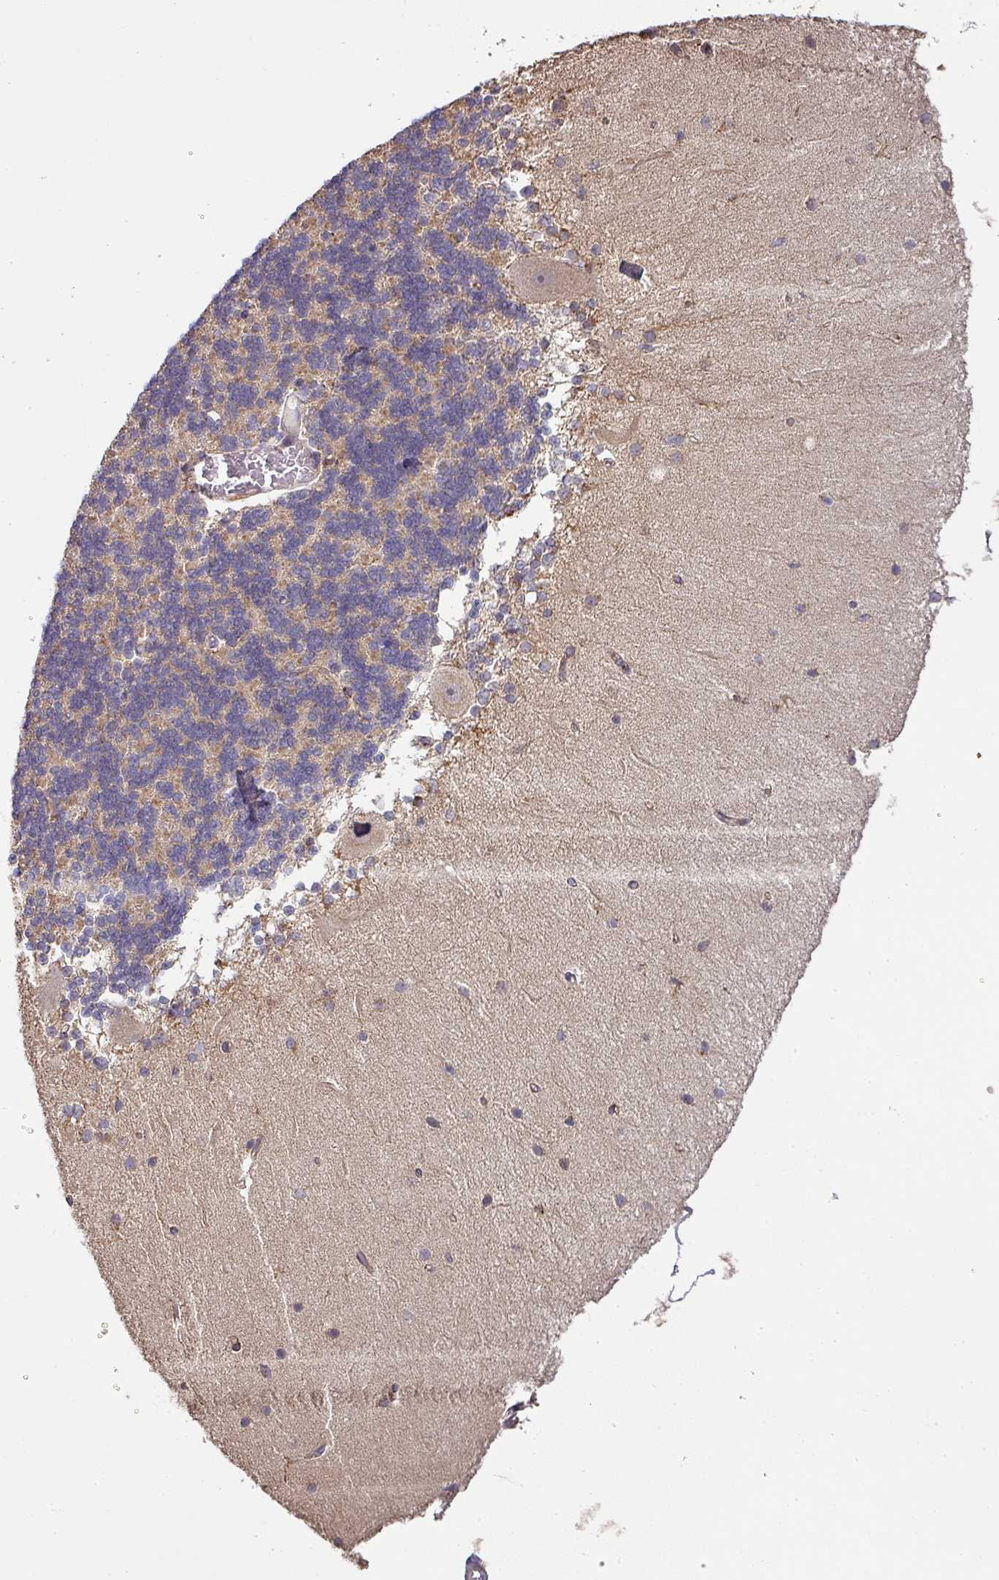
{"staining": {"intensity": "moderate", "quantity": "<25%", "location": "cytoplasmic/membranous"}, "tissue": "cerebellum", "cell_type": "Cells in granular layer", "image_type": "normal", "snomed": [{"axis": "morphology", "description": "Normal tissue, NOS"}, {"axis": "topography", "description": "Cerebellum"}], "caption": "Immunohistochemistry (IHC) staining of normal cerebellum, which demonstrates low levels of moderate cytoplasmic/membranous expression in approximately <25% of cells in granular layer indicating moderate cytoplasmic/membranous protein positivity. The staining was performed using DAB (brown) for protein detection and nuclei were counterstained in hematoxylin (blue).", "gene": "ZNF268", "patient": {"sex": "female", "age": 54}}